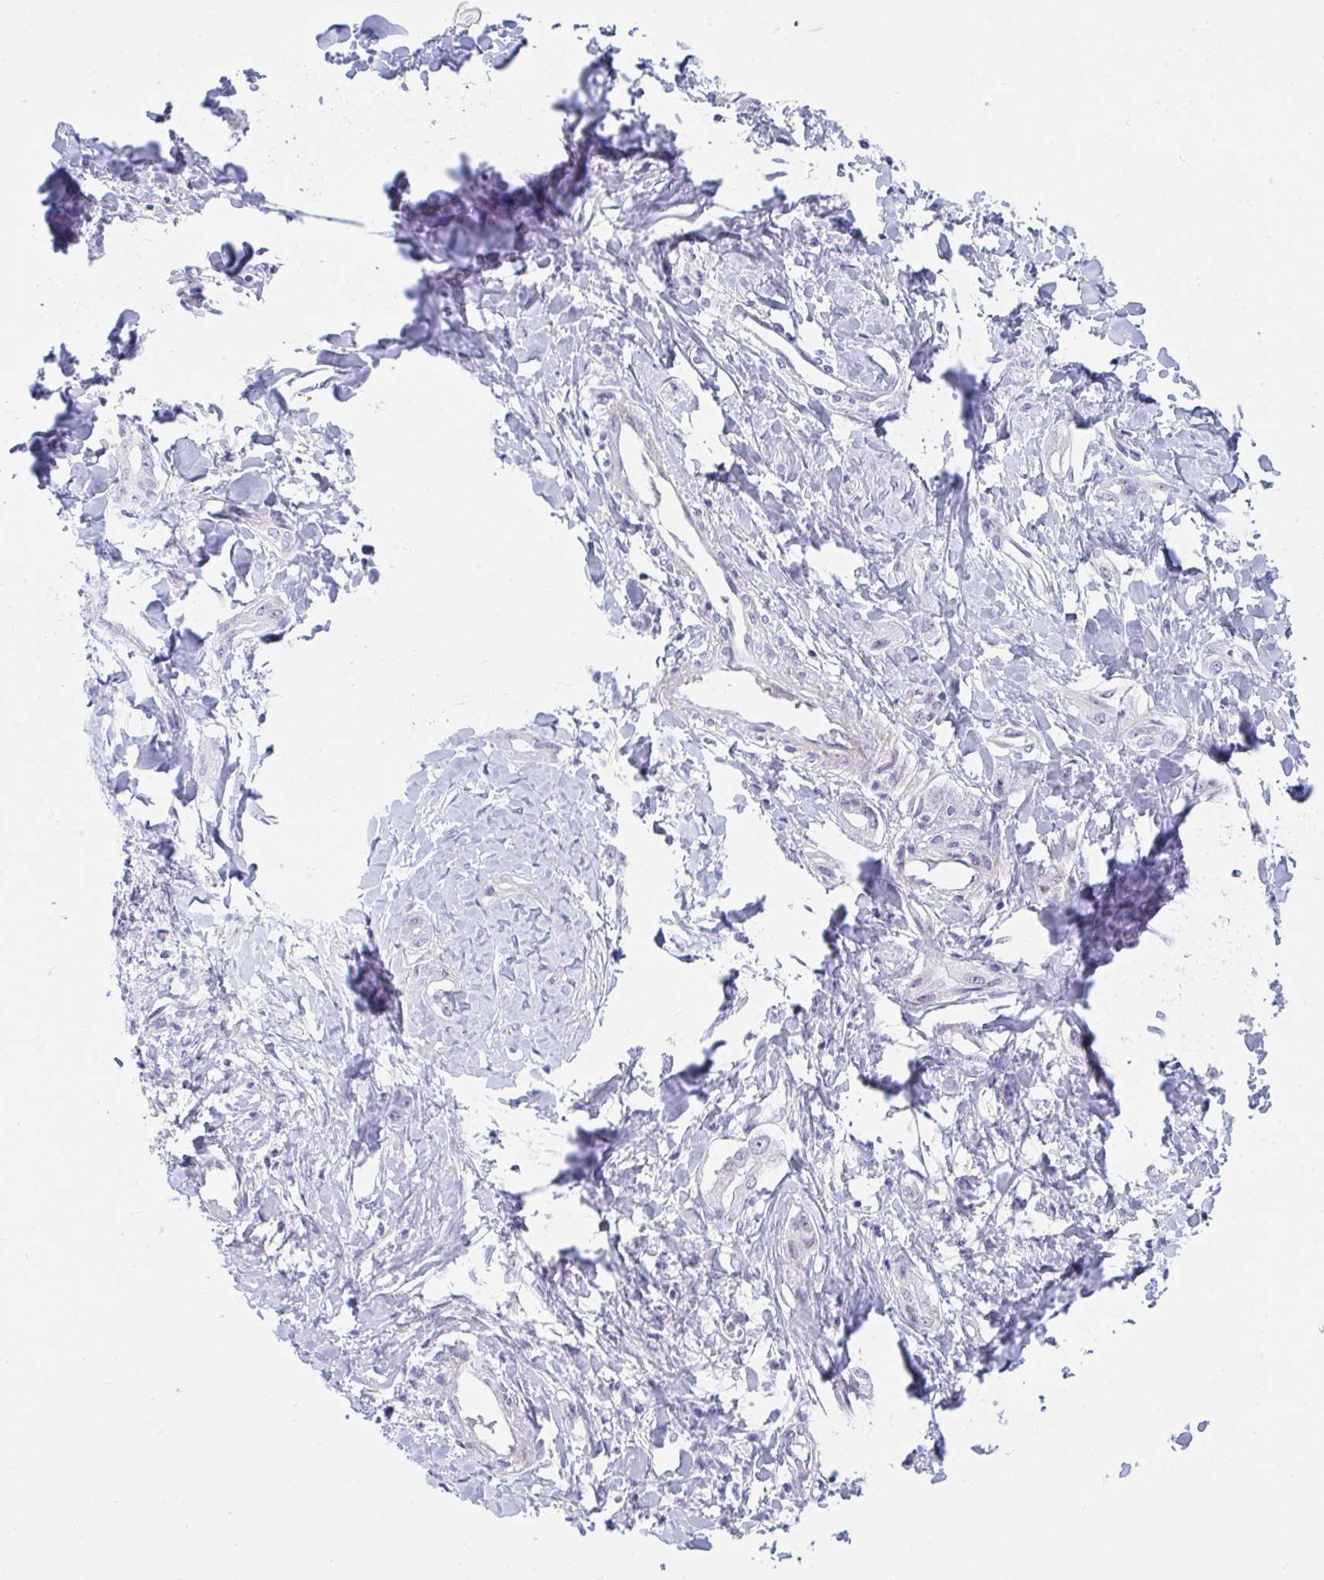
{"staining": {"intensity": "negative", "quantity": "none", "location": "none"}, "tissue": "liver cancer", "cell_type": "Tumor cells", "image_type": "cancer", "snomed": [{"axis": "morphology", "description": "Cholangiocarcinoma"}, {"axis": "topography", "description": "Liver"}], "caption": "IHC histopathology image of neoplastic tissue: liver cholangiocarcinoma stained with DAB demonstrates no significant protein staining in tumor cells.", "gene": "DAOA", "patient": {"sex": "male", "age": 59}}